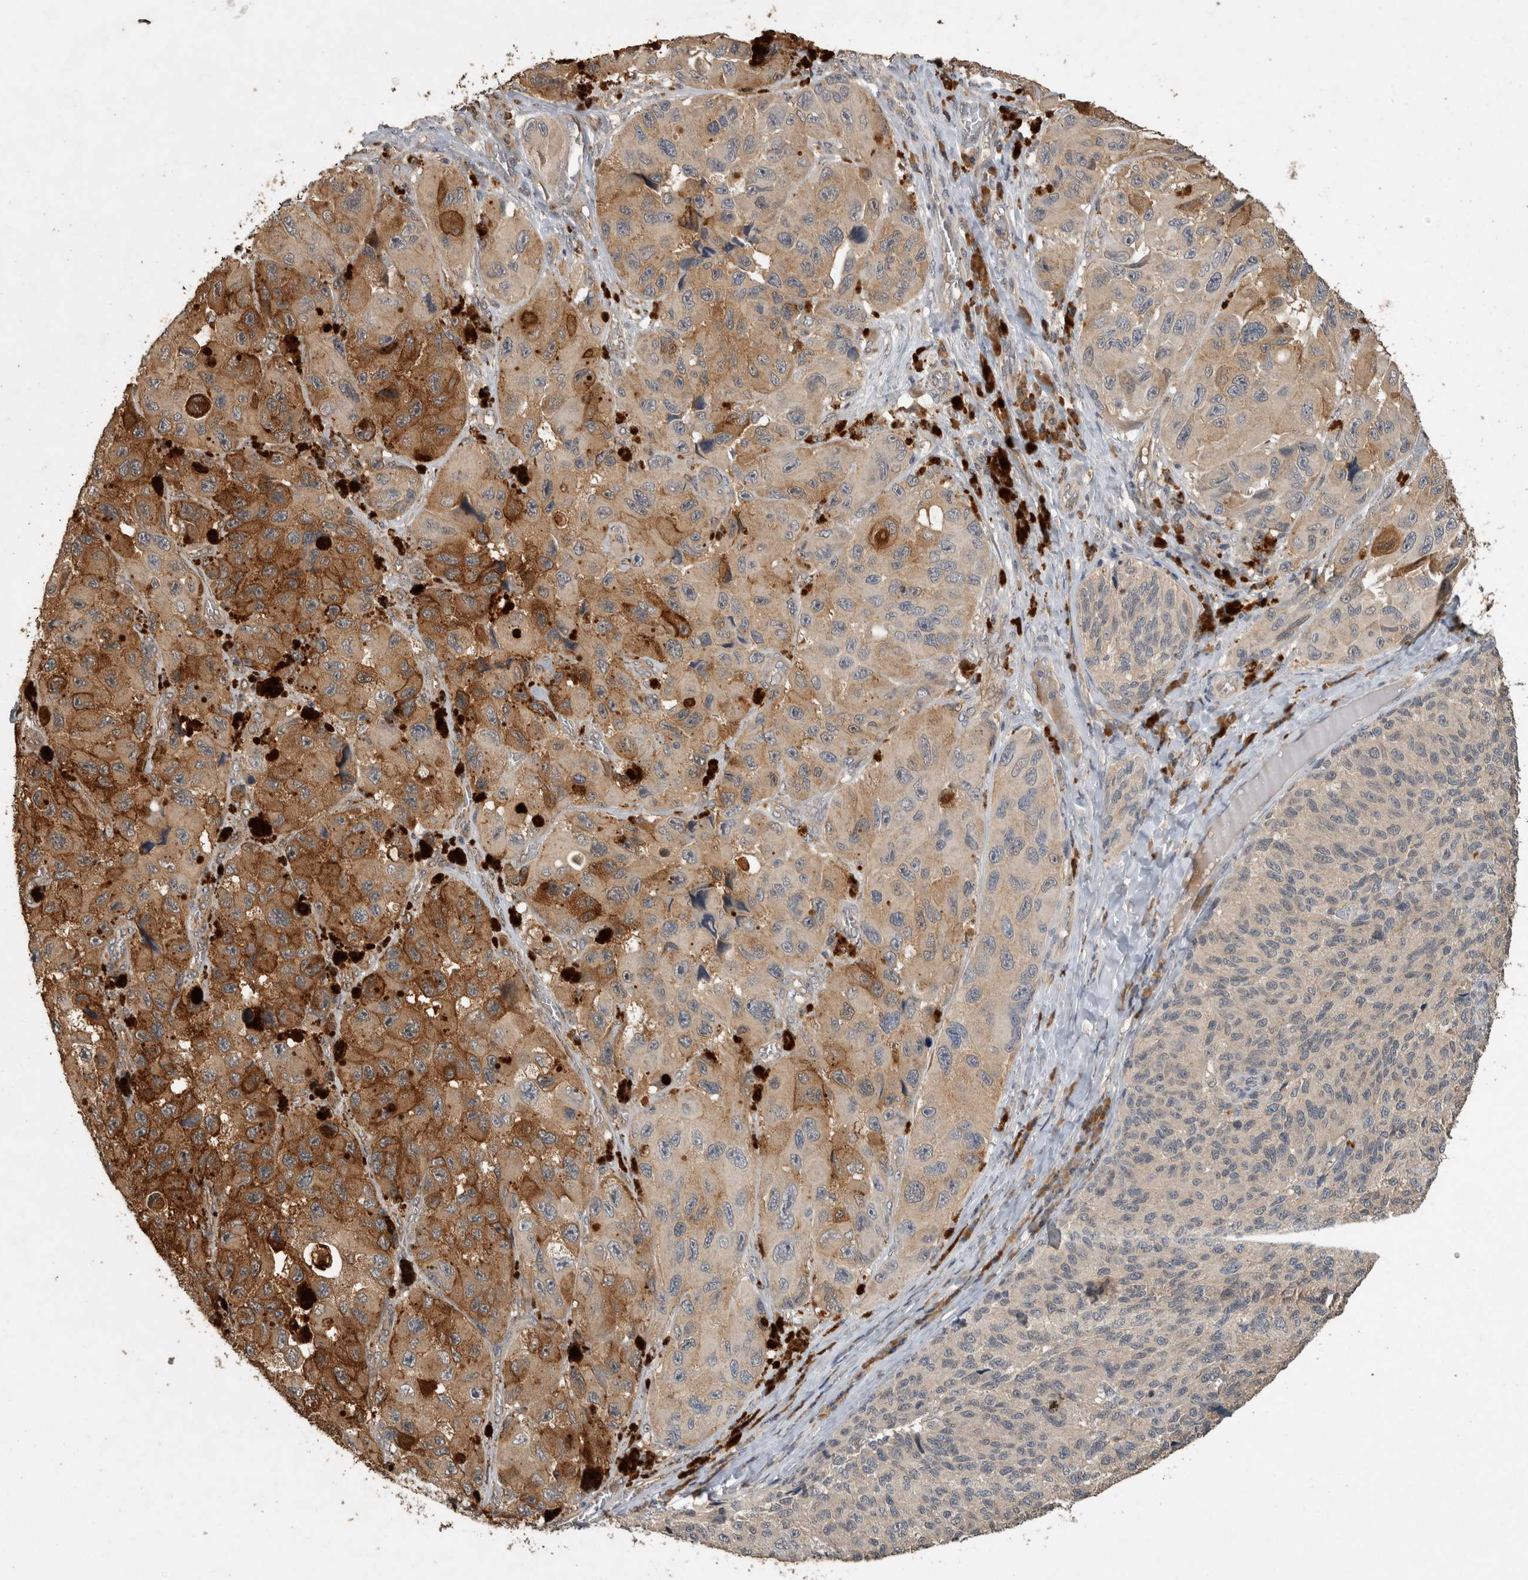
{"staining": {"intensity": "moderate", "quantity": "25%-75%", "location": "cytoplasmic/membranous"}, "tissue": "melanoma", "cell_type": "Tumor cells", "image_type": "cancer", "snomed": [{"axis": "morphology", "description": "Malignant melanoma, NOS"}, {"axis": "topography", "description": "Skin"}], "caption": "Immunohistochemistry (DAB (3,3'-diaminobenzidine)) staining of human melanoma displays moderate cytoplasmic/membranous protein positivity in about 25%-75% of tumor cells.", "gene": "RHPN1", "patient": {"sex": "female", "age": 73}}